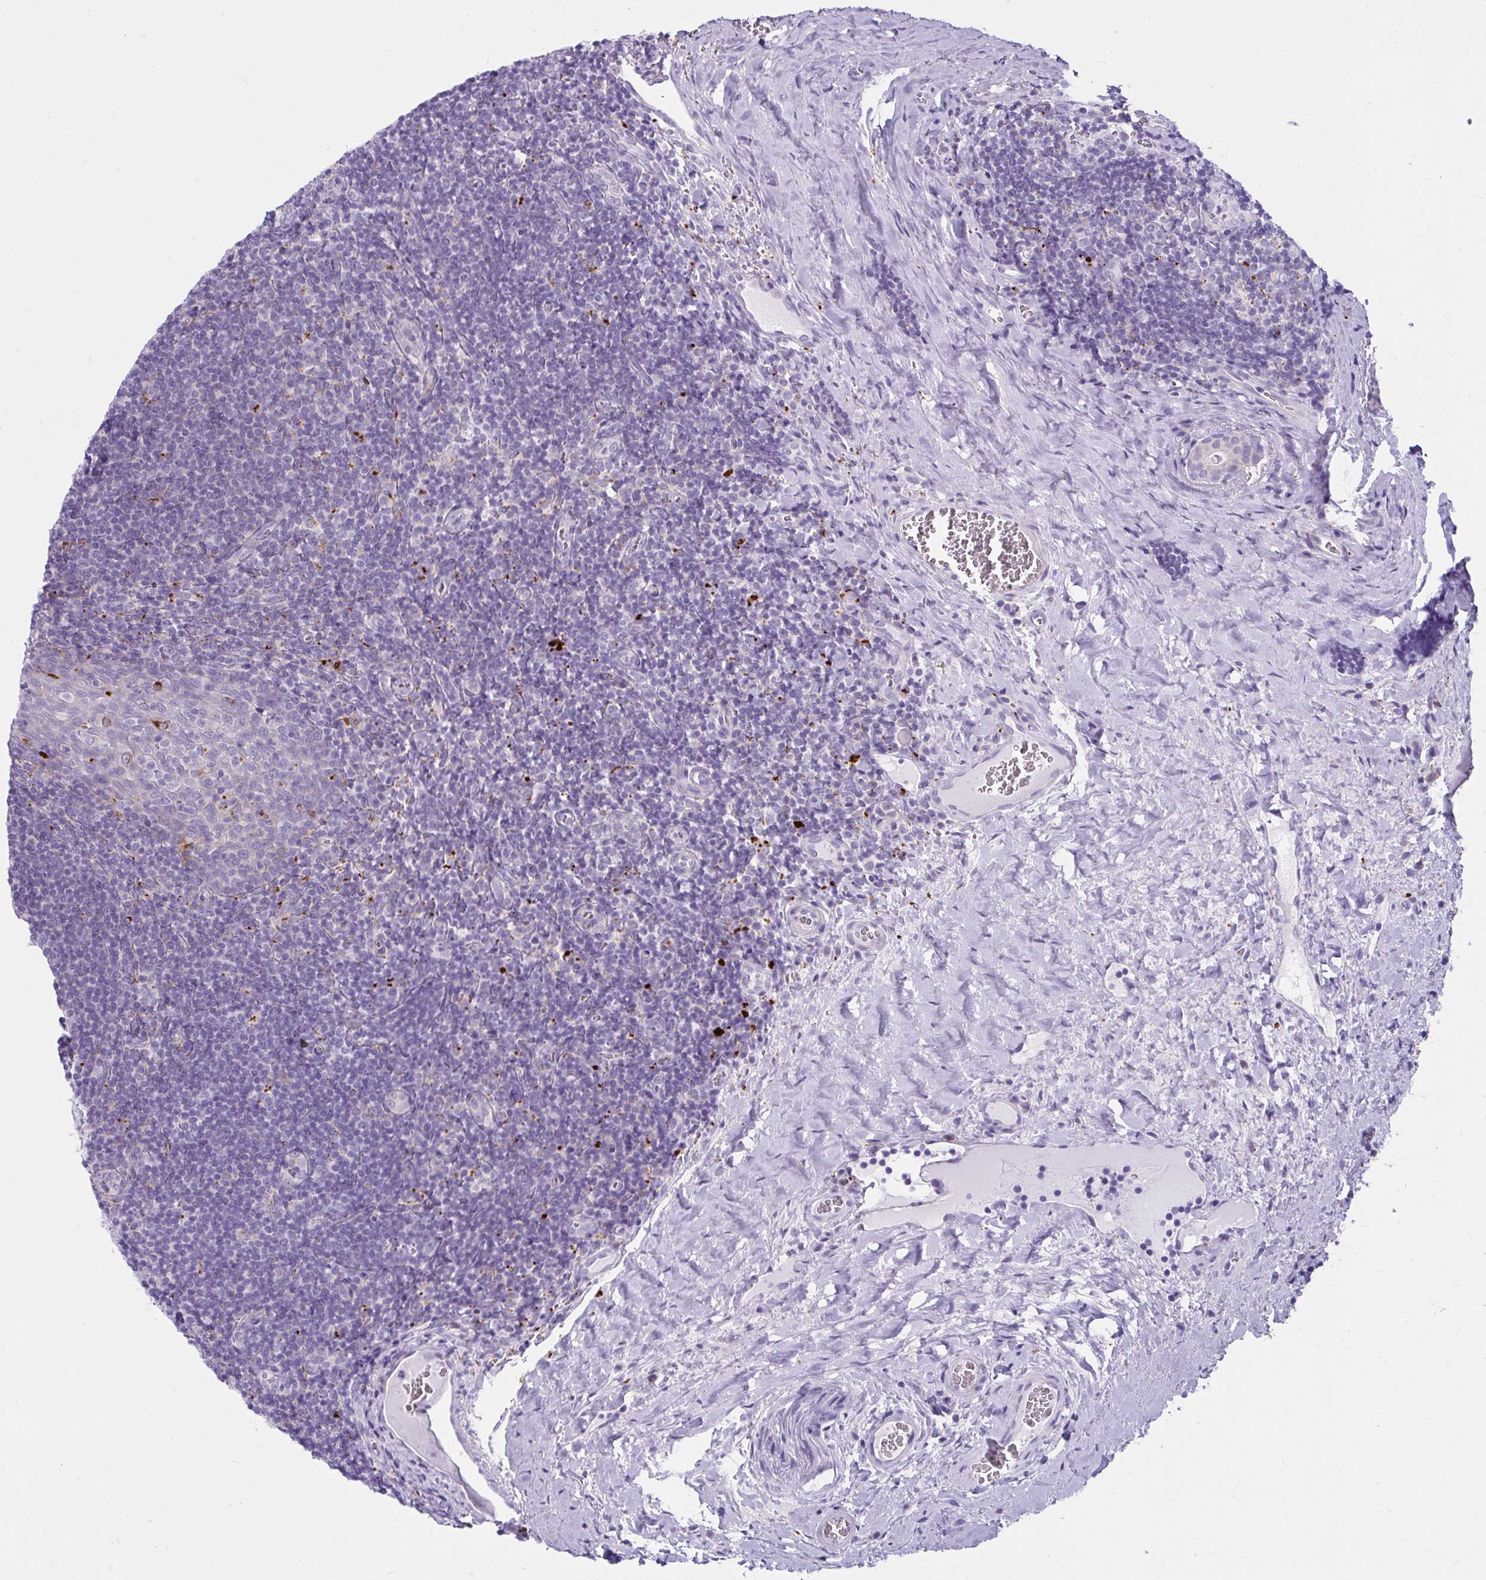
{"staining": {"intensity": "strong", "quantity": "<25%", "location": "cytoplasmic/membranous"}, "tissue": "tonsil", "cell_type": "Germinal center cells", "image_type": "normal", "snomed": [{"axis": "morphology", "description": "Normal tissue, NOS"}, {"axis": "morphology", "description": "Inflammation, NOS"}, {"axis": "topography", "description": "Tonsil"}], "caption": "This histopathology image reveals immunohistochemistry (IHC) staining of normal human tonsil, with medium strong cytoplasmic/membranous positivity in approximately <25% of germinal center cells.", "gene": "CTSZ", "patient": {"sex": "female", "age": 31}}